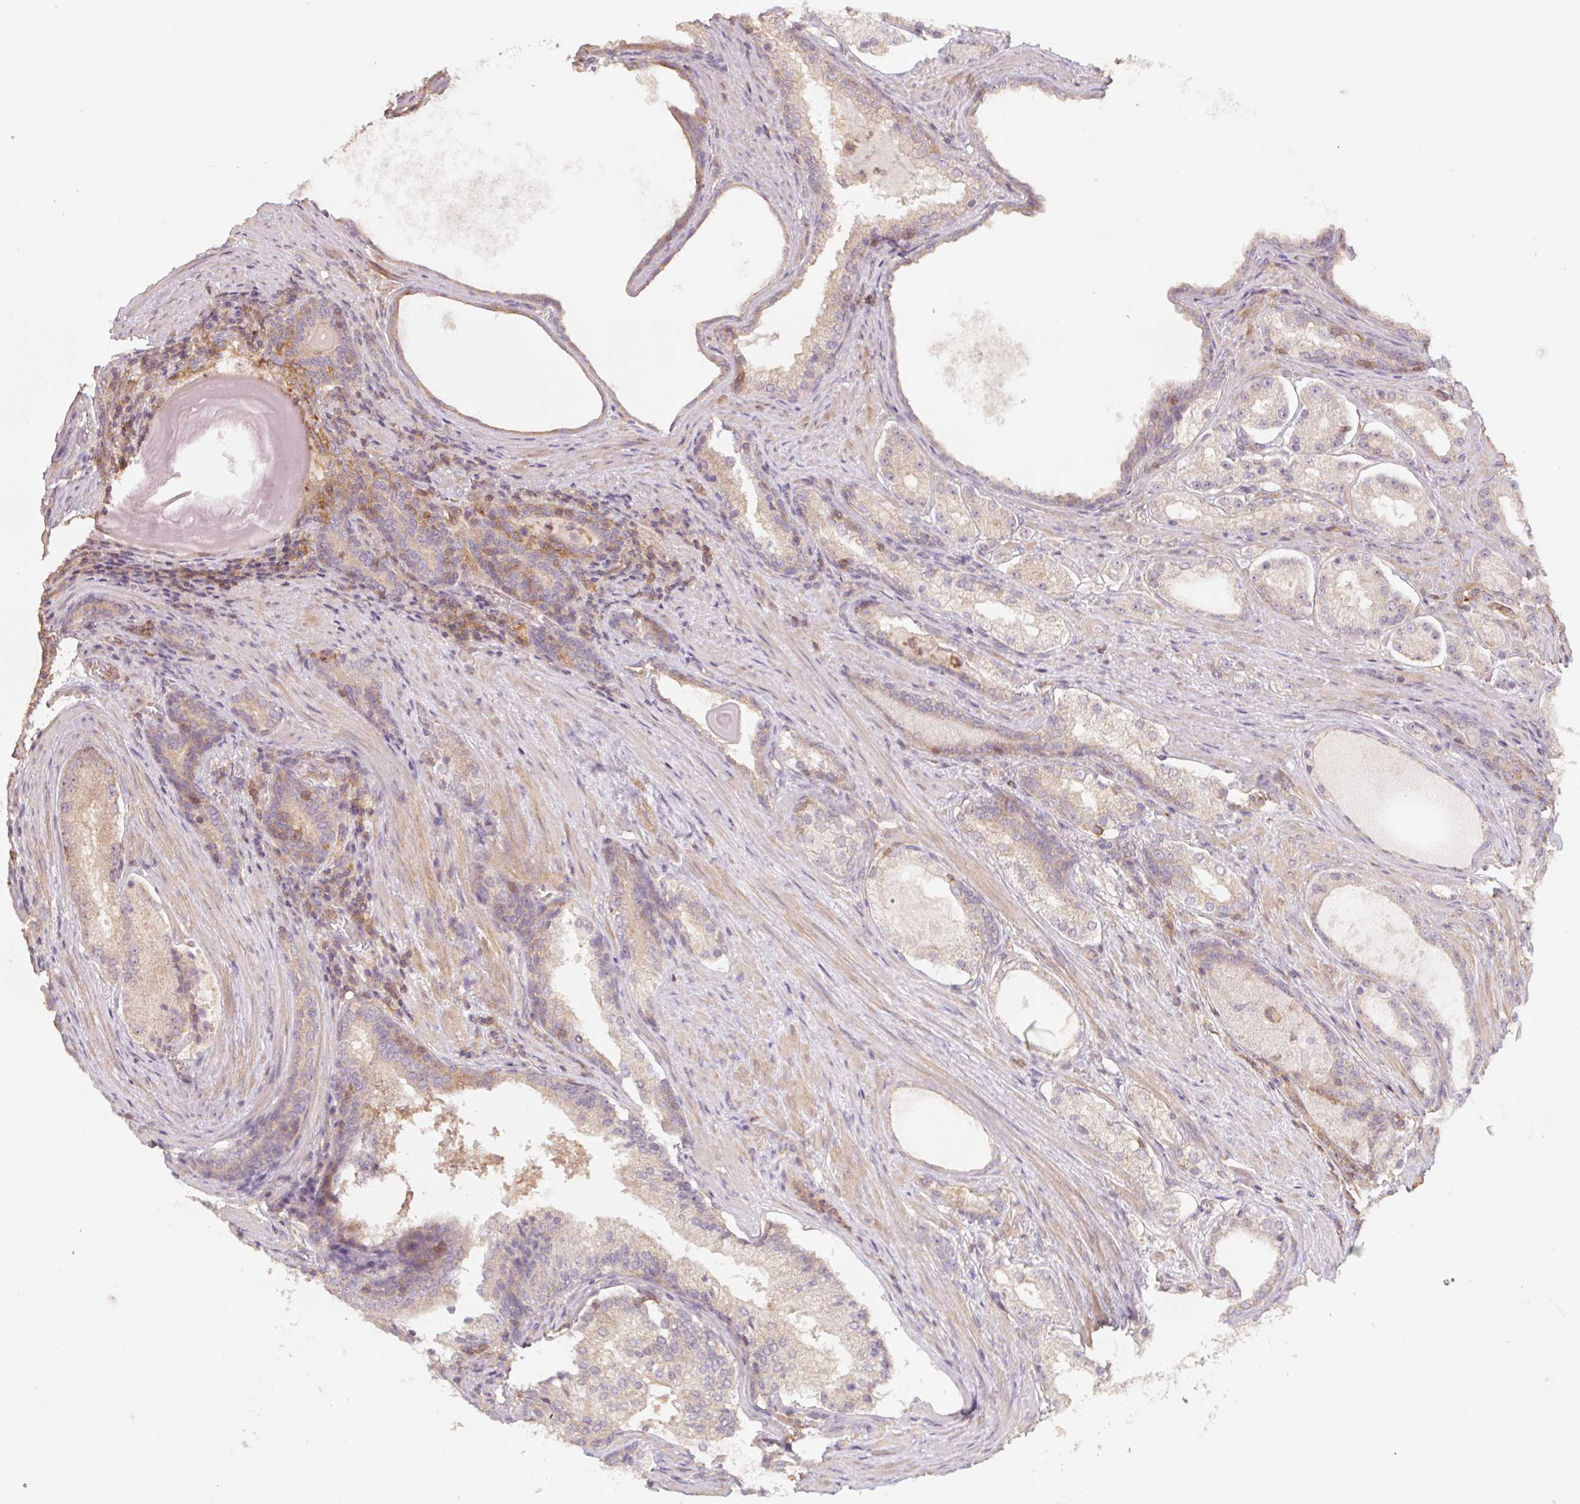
{"staining": {"intensity": "weak", "quantity": "<25%", "location": "cytoplasmic/membranous"}, "tissue": "prostate cancer", "cell_type": "Tumor cells", "image_type": "cancer", "snomed": [{"axis": "morphology", "description": "Adenocarcinoma, Low grade"}, {"axis": "topography", "description": "Prostate"}], "caption": "Tumor cells are negative for protein expression in human prostate cancer (adenocarcinoma (low-grade)).", "gene": "TUBA3D", "patient": {"sex": "male", "age": 57}}